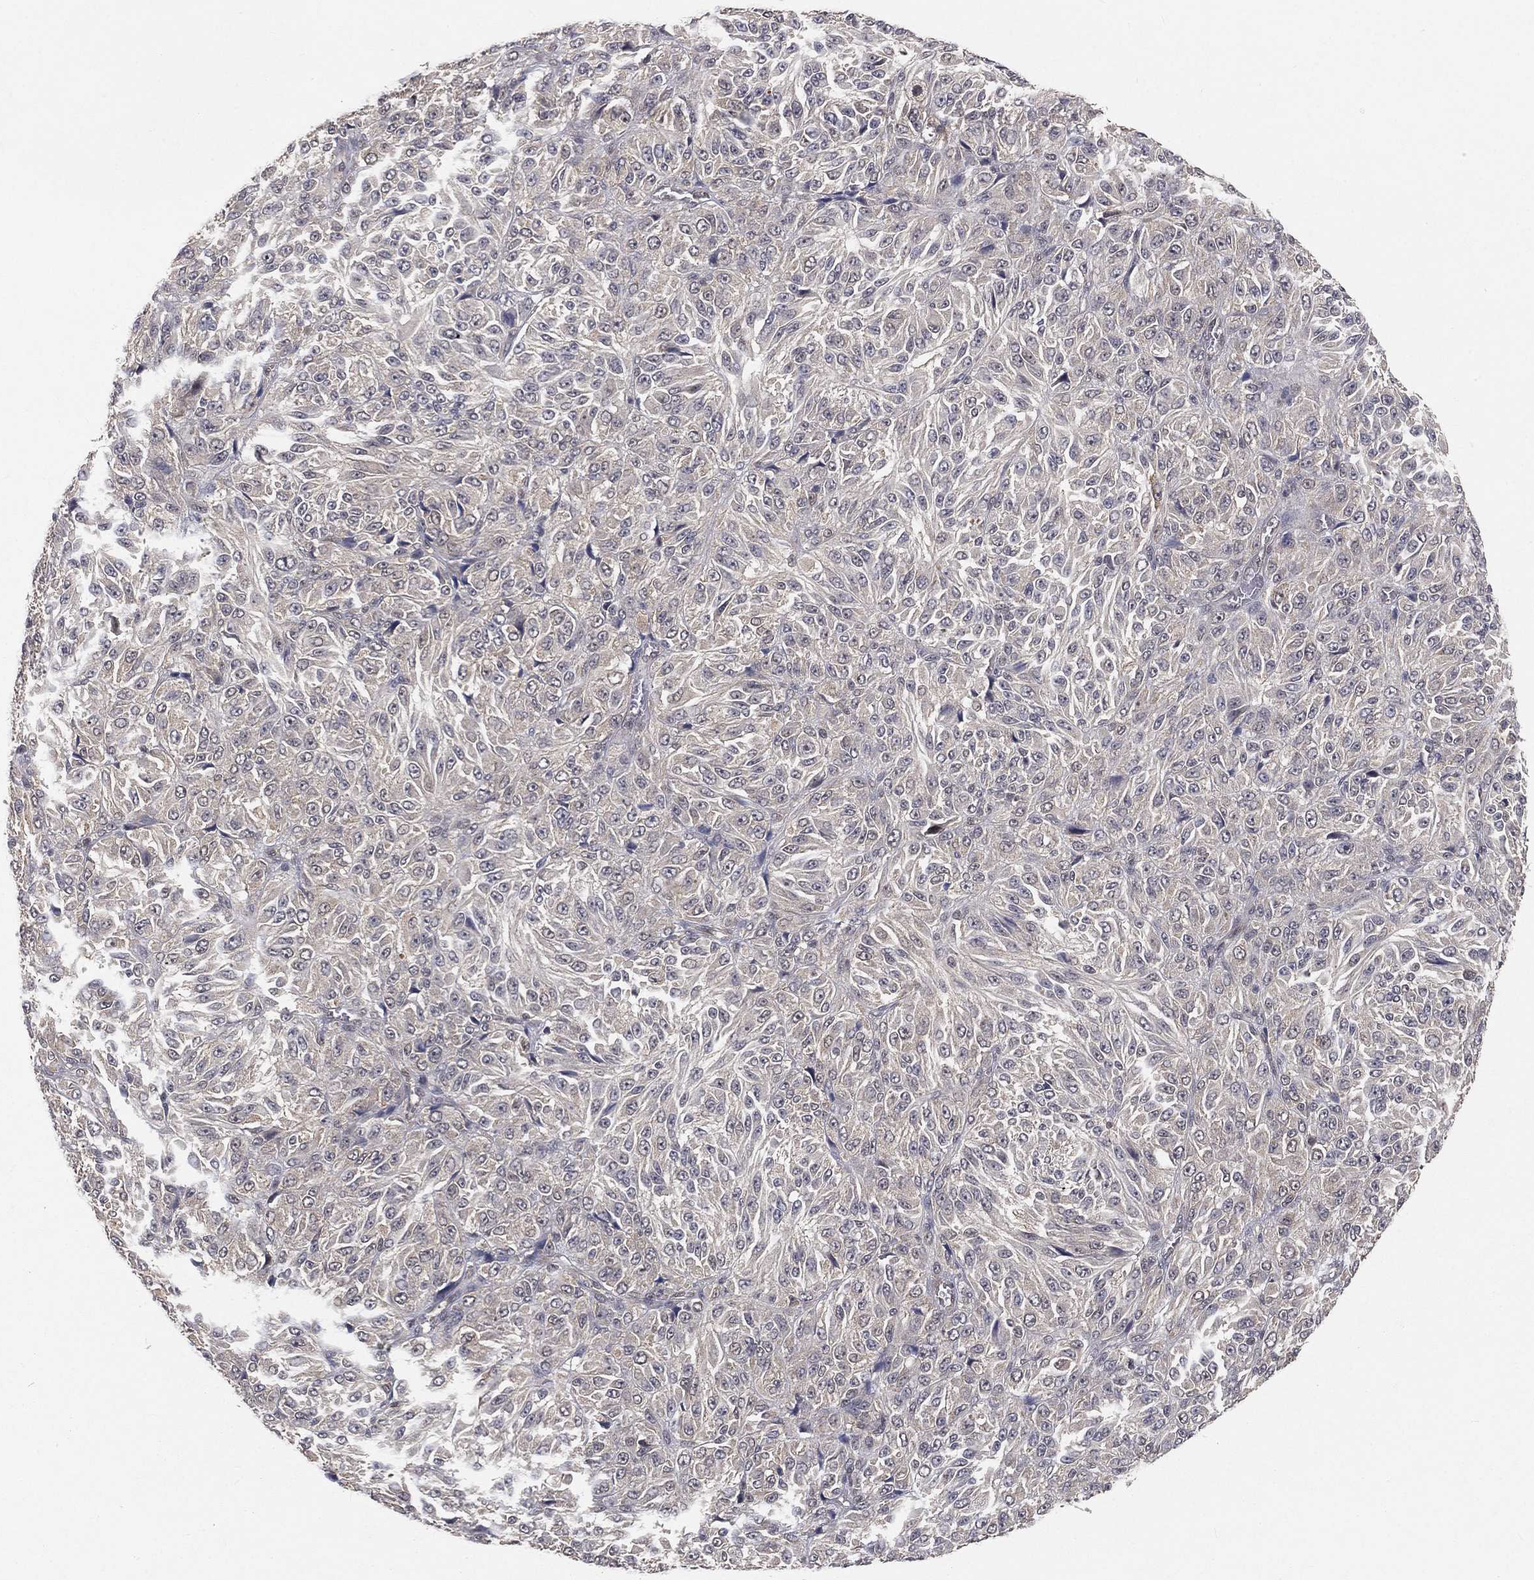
{"staining": {"intensity": "negative", "quantity": "none", "location": "none"}, "tissue": "melanoma", "cell_type": "Tumor cells", "image_type": "cancer", "snomed": [{"axis": "morphology", "description": "Malignant melanoma, Metastatic site"}, {"axis": "topography", "description": "Brain"}], "caption": "IHC photomicrograph of neoplastic tissue: malignant melanoma (metastatic site) stained with DAB (3,3'-diaminobenzidine) reveals no significant protein expression in tumor cells.", "gene": "MAPK1", "patient": {"sex": "female", "age": 56}}